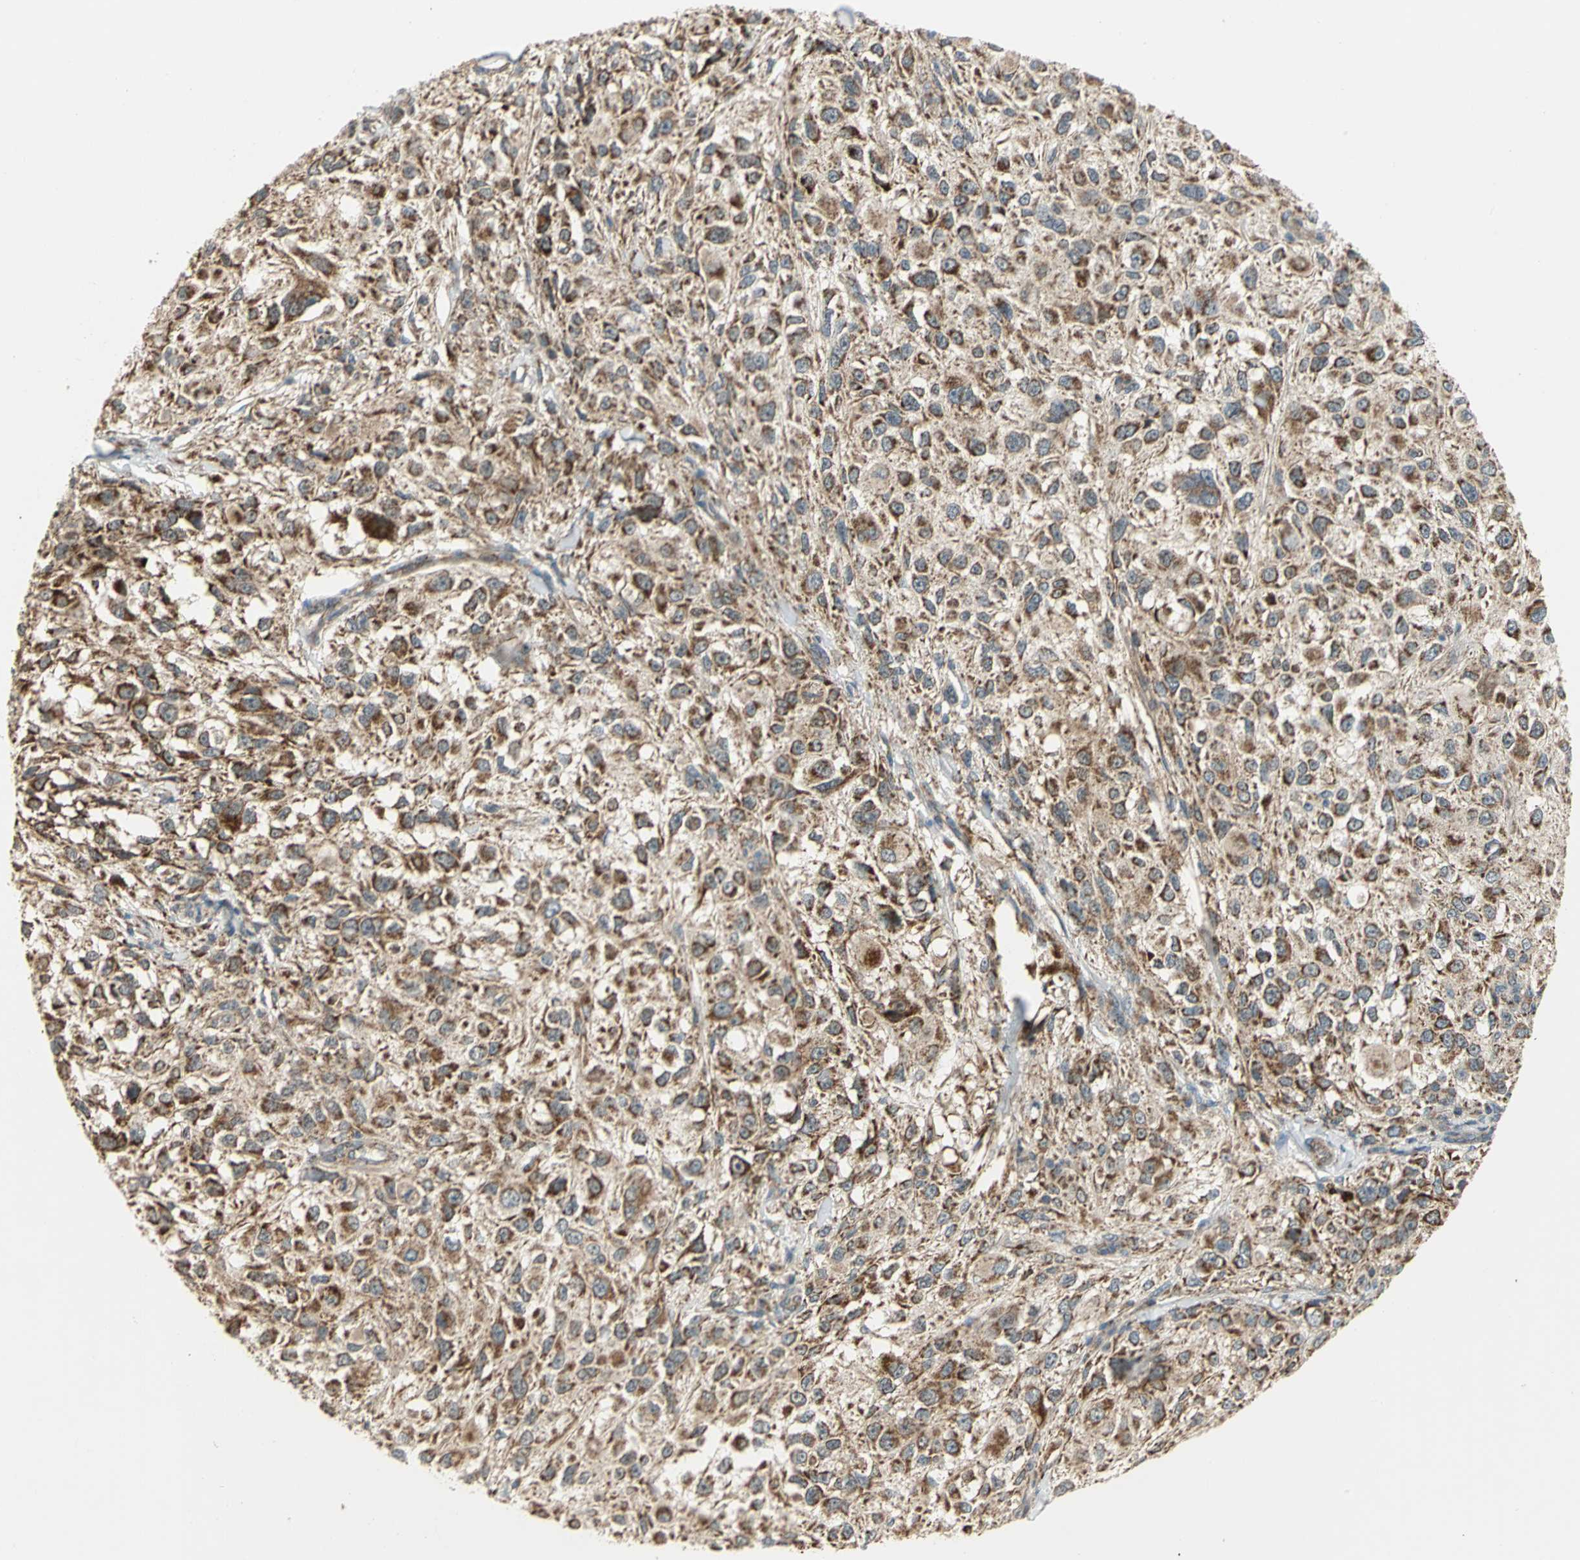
{"staining": {"intensity": "moderate", "quantity": ">75%", "location": "cytoplasmic/membranous"}, "tissue": "melanoma", "cell_type": "Tumor cells", "image_type": "cancer", "snomed": [{"axis": "morphology", "description": "Necrosis, NOS"}, {"axis": "morphology", "description": "Malignant melanoma, NOS"}, {"axis": "topography", "description": "Skin"}], "caption": "Protein staining of melanoma tissue reveals moderate cytoplasmic/membranous expression in about >75% of tumor cells.", "gene": "MRPS22", "patient": {"sex": "female", "age": 87}}